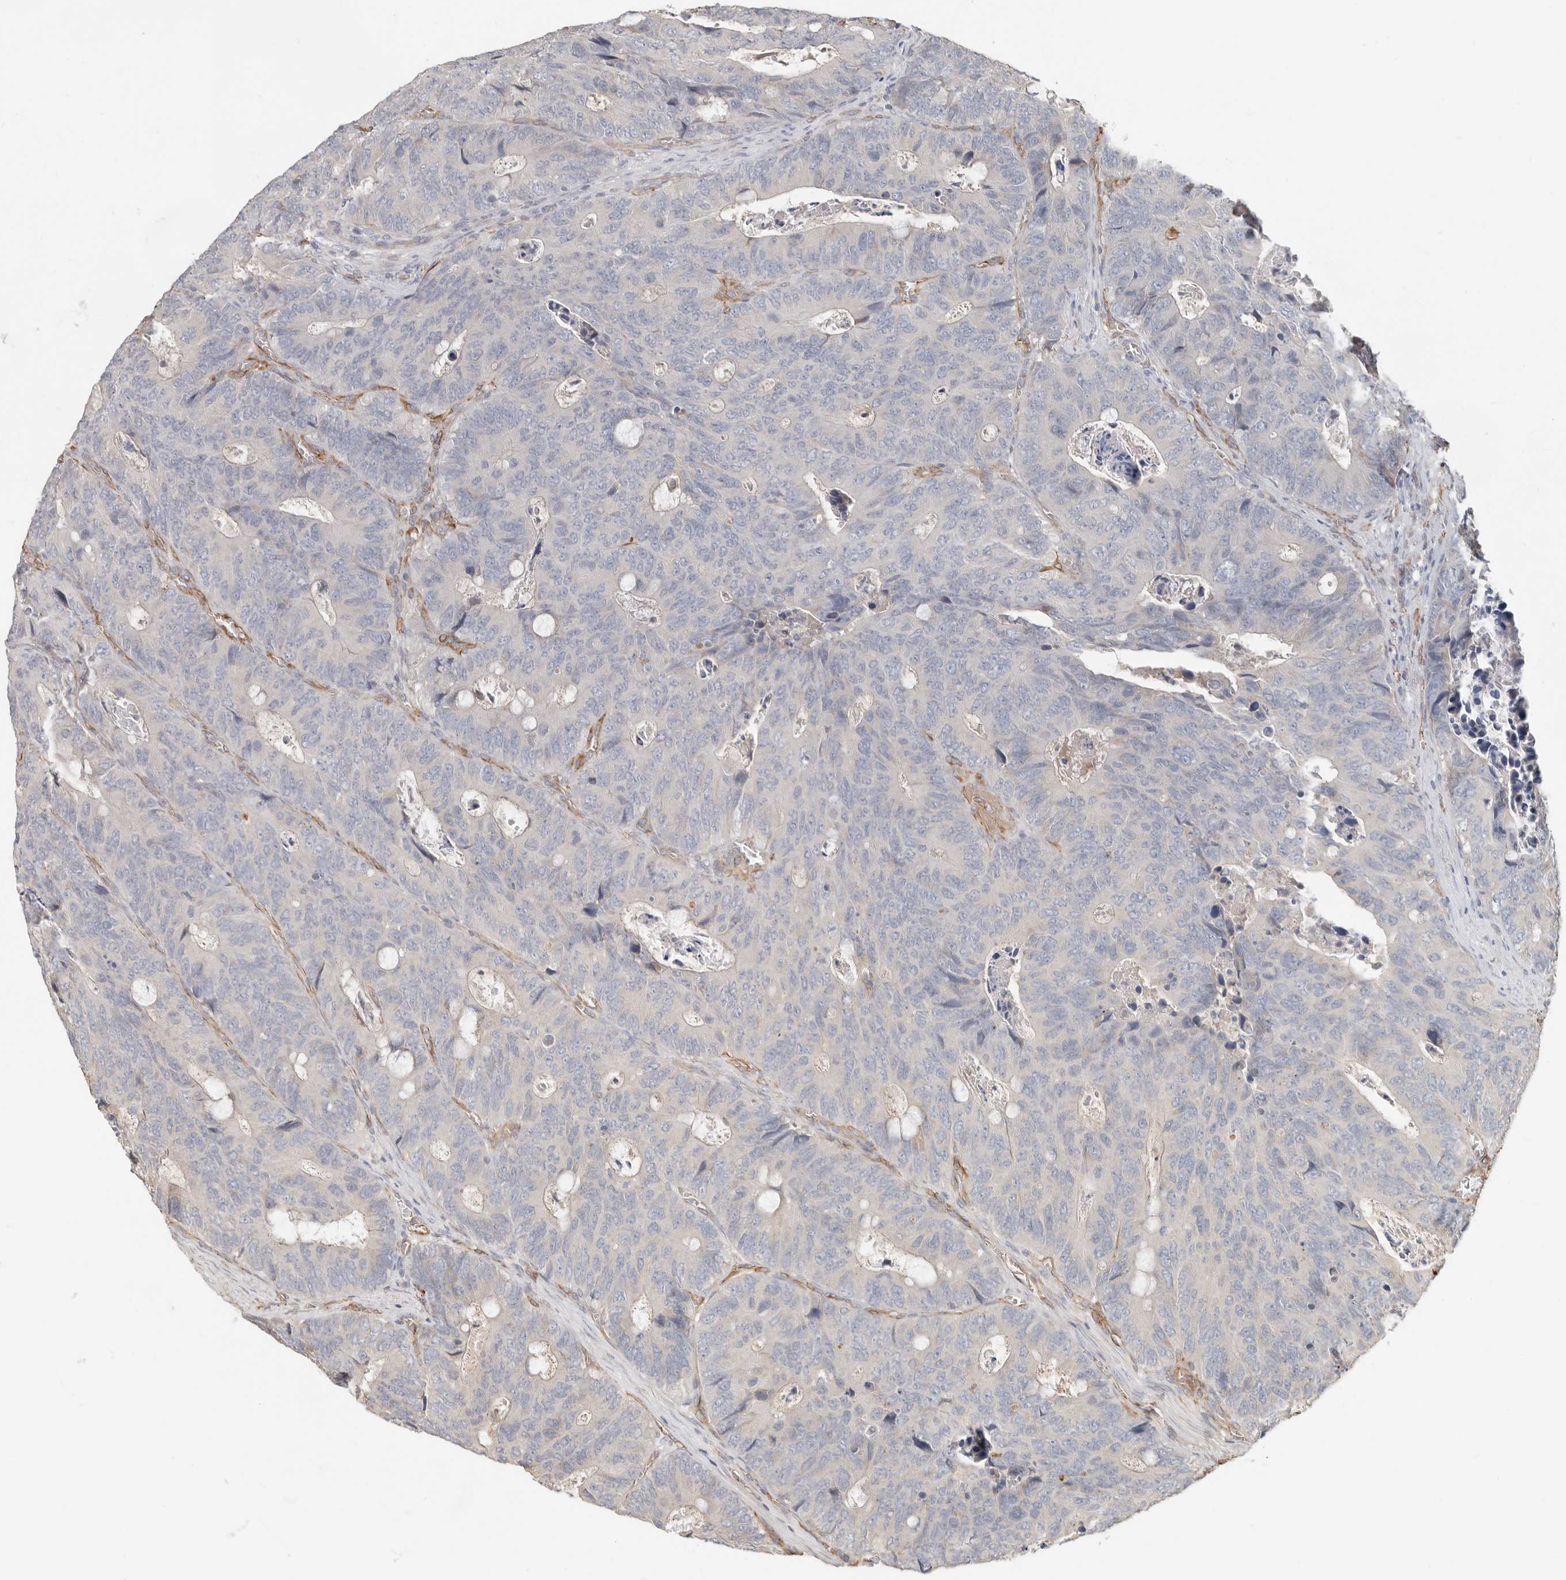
{"staining": {"intensity": "negative", "quantity": "none", "location": "none"}, "tissue": "colorectal cancer", "cell_type": "Tumor cells", "image_type": "cancer", "snomed": [{"axis": "morphology", "description": "Adenocarcinoma, NOS"}, {"axis": "topography", "description": "Colon"}], "caption": "A high-resolution micrograph shows immunohistochemistry (IHC) staining of adenocarcinoma (colorectal), which exhibits no significant expression in tumor cells.", "gene": "SPRING1", "patient": {"sex": "male", "age": 87}}